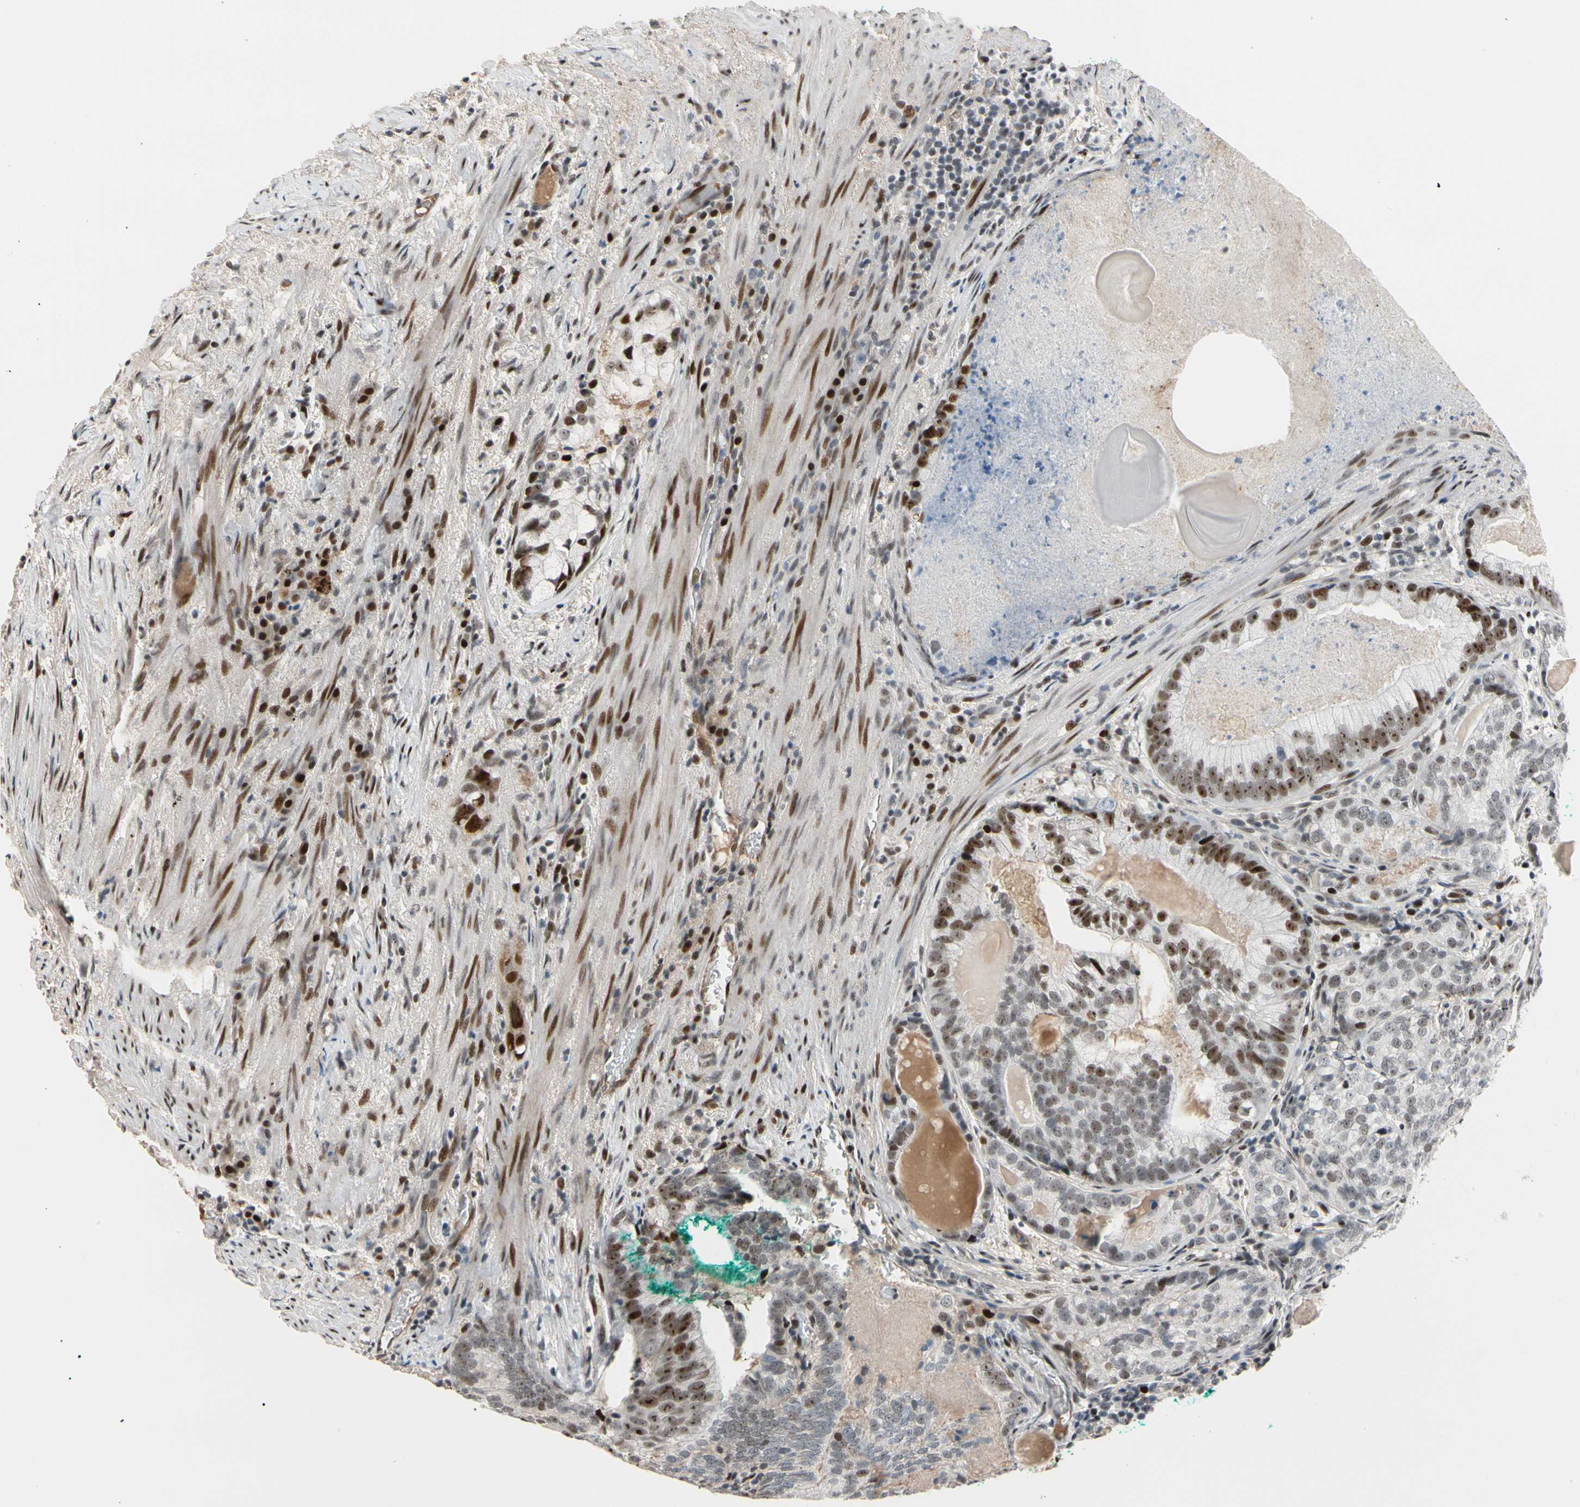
{"staining": {"intensity": "weak", "quantity": "25%-75%", "location": "nuclear"}, "tissue": "prostate cancer", "cell_type": "Tumor cells", "image_type": "cancer", "snomed": [{"axis": "morphology", "description": "Adenocarcinoma, High grade"}, {"axis": "topography", "description": "Prostate"}], "caption": "There is low levels of weak nuclear staining in tumor cells of prostate high-grade adenocarcinoma, as demonstrated by immunohistochemical staining (brown color).", "gene": "FOXO3", "patient": {"sex": "male", "age": 66}}